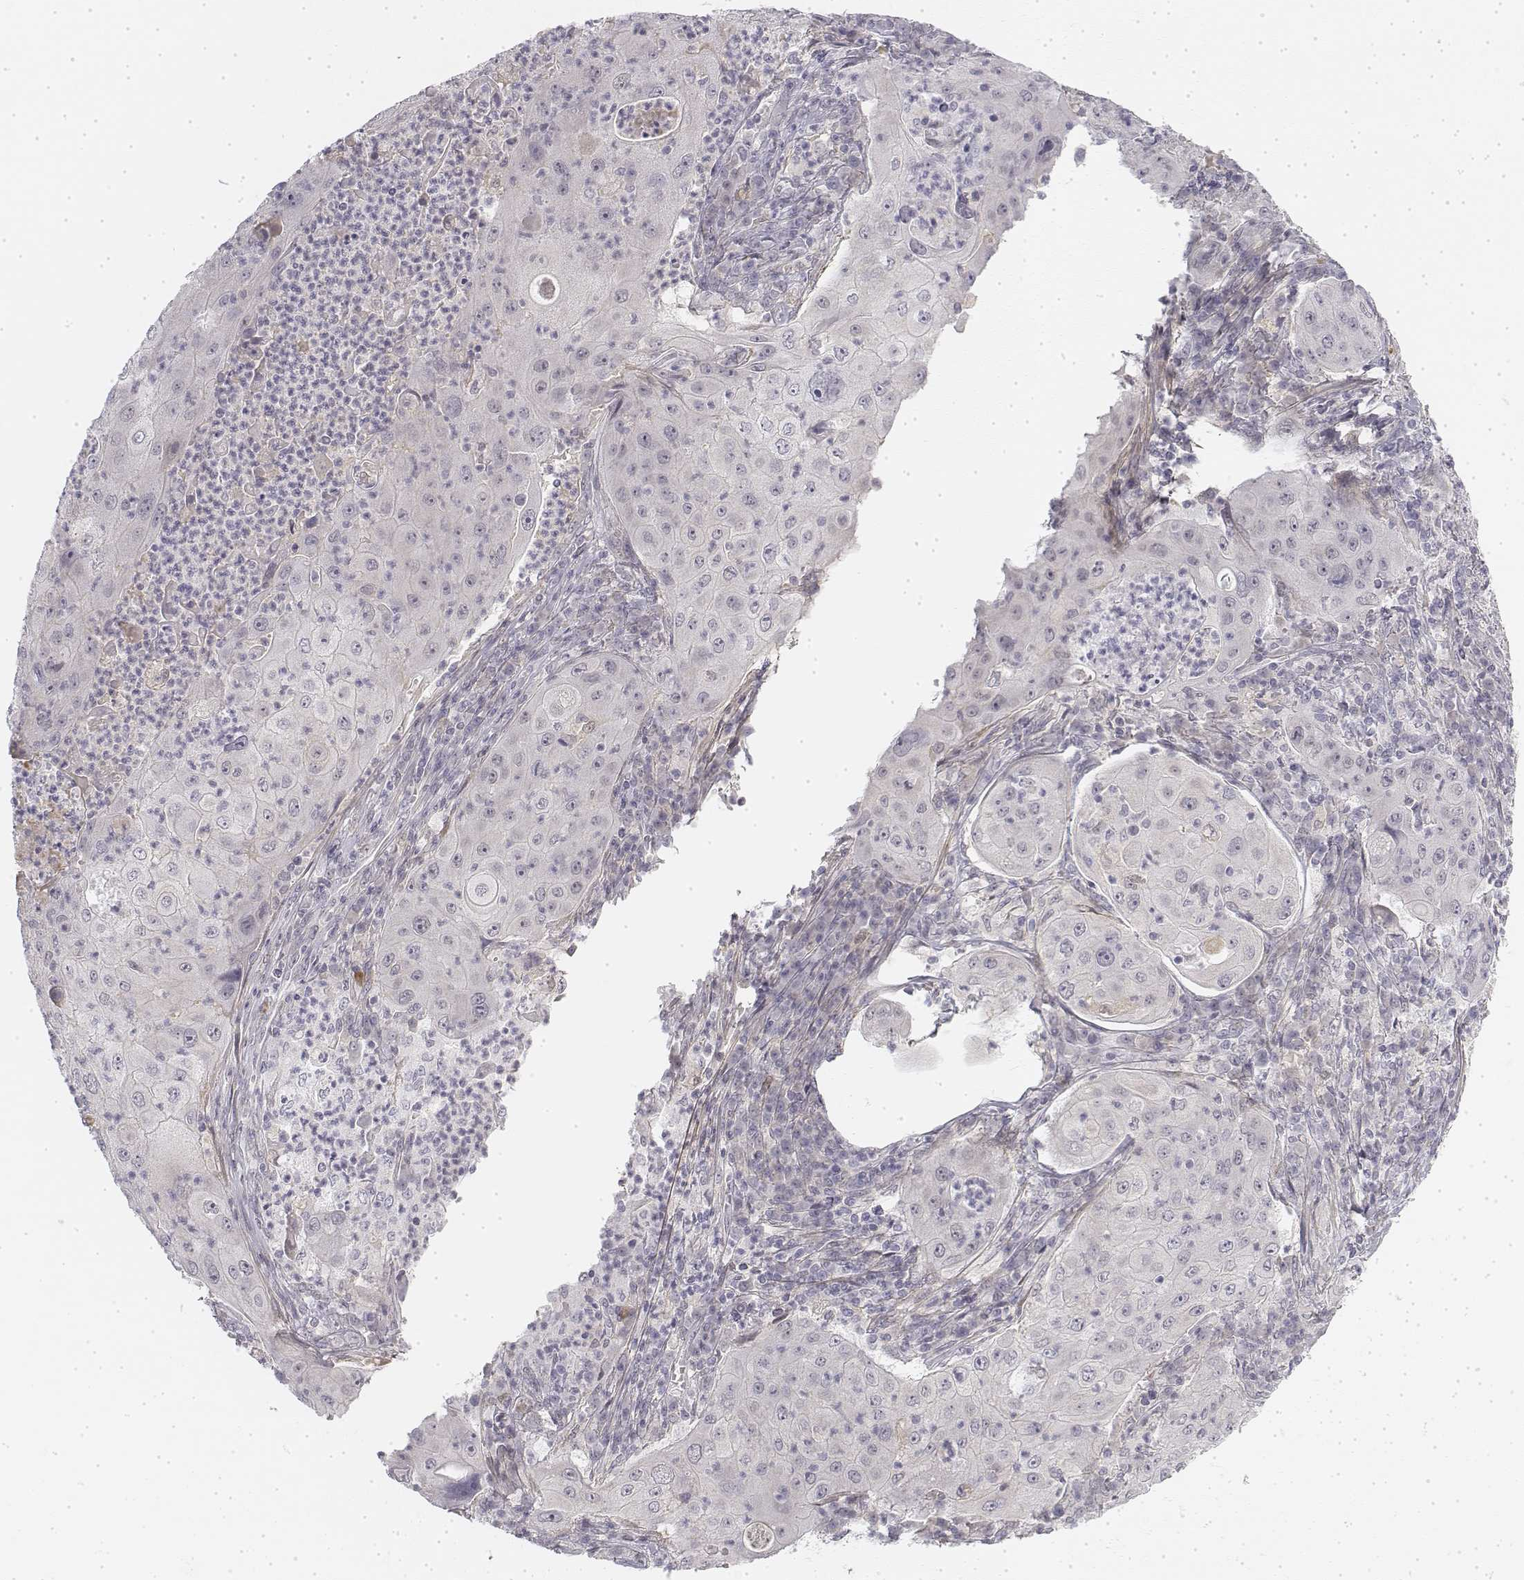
{"staining": {"intensity": "negative", "quantity": "none", "location": "none"}, "tissue": "lung cancer", "cell_type": "Tumor cells", "image_type": "cancer", "snomed": [{"axis": "morphology", "description": "Squamous cell carcinoma, NOS"}, {"axis": "topography", "description": "Lung"}], "caption": "This is an immunohistochemistry (IHC) image of human squamous cell carcinoma (lung). There is no staining in tumor cells.", "gene": "KRT84", "patient": {"sex": "female", "age": 59}}